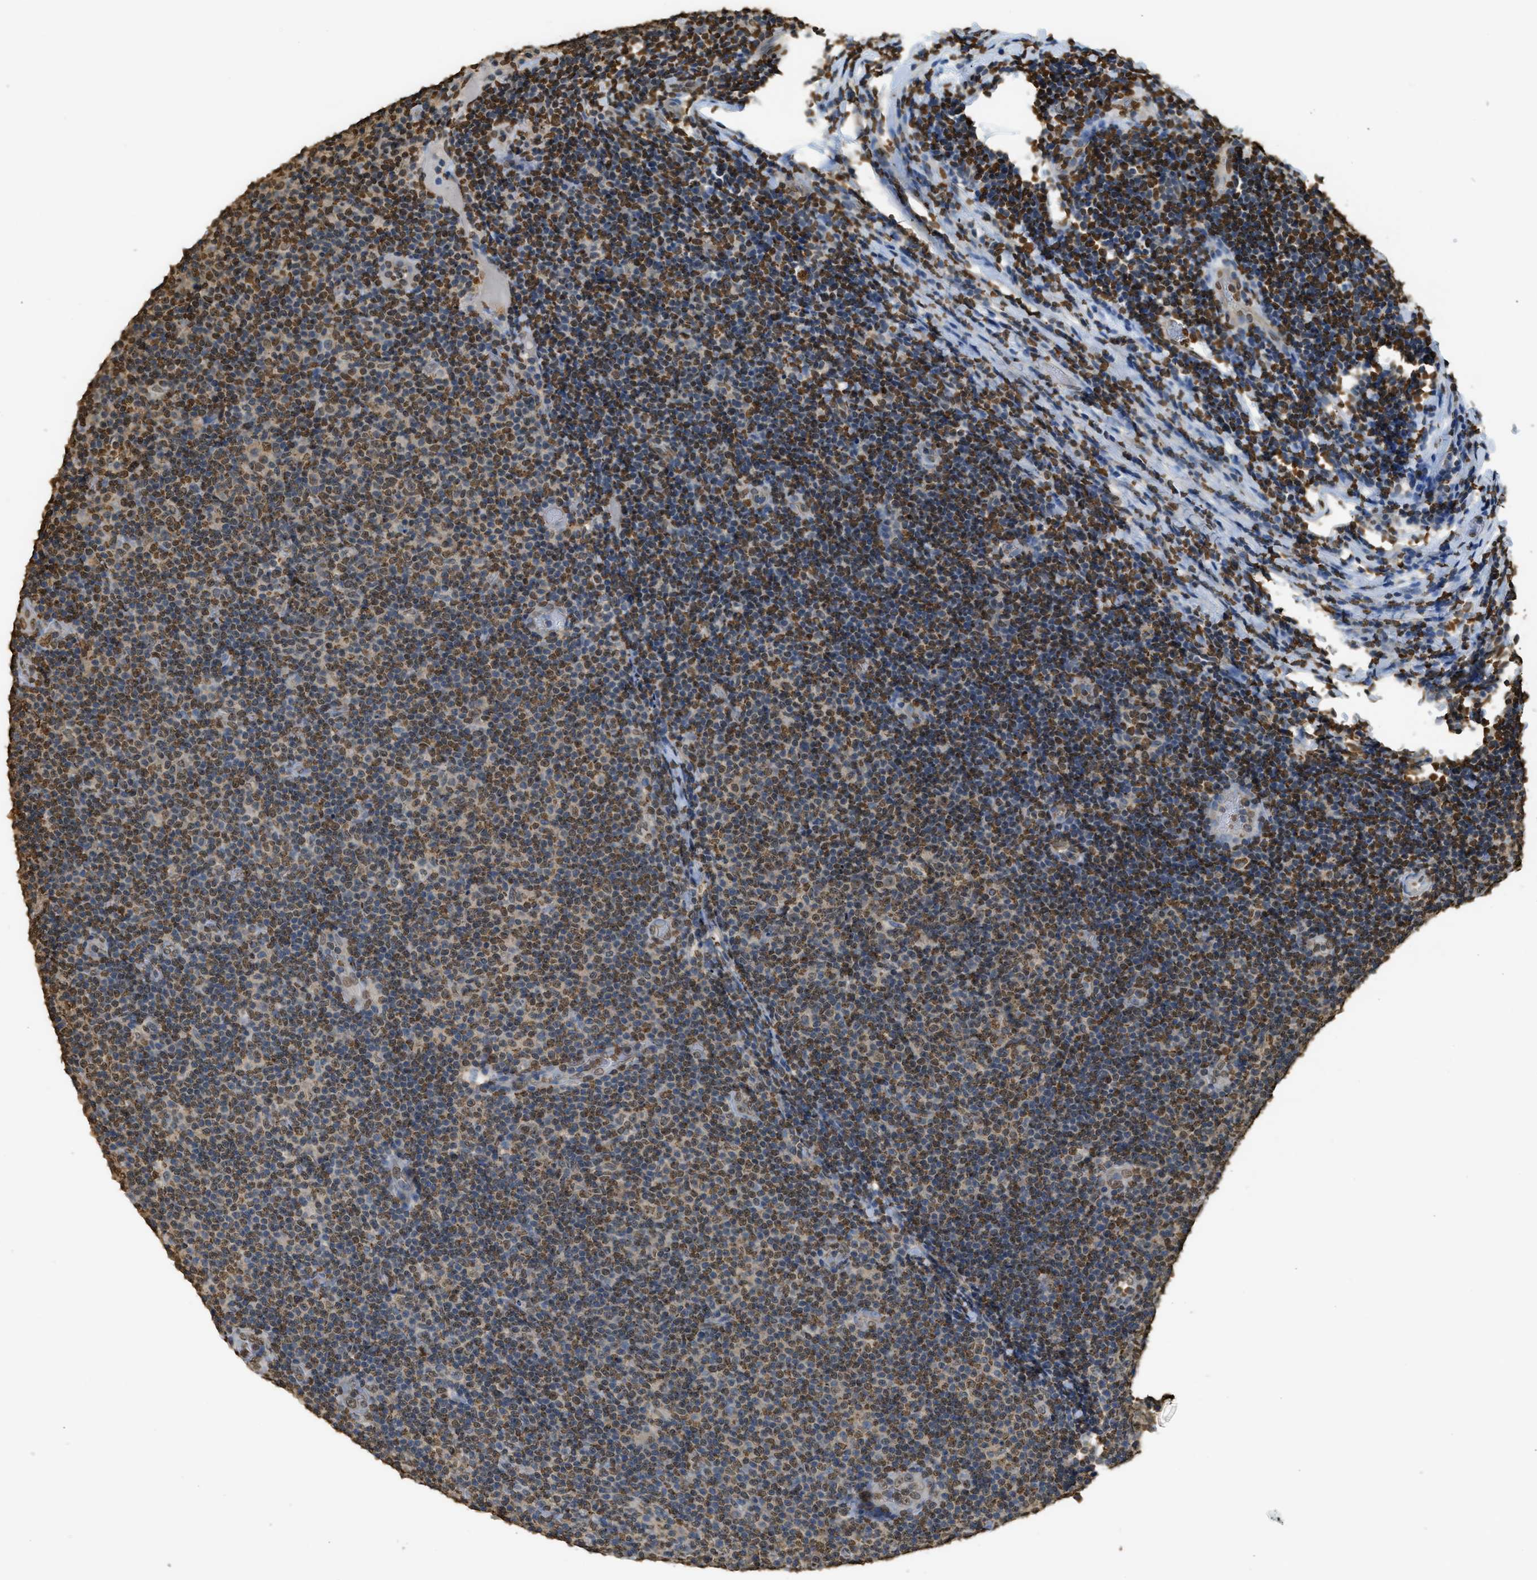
{"staining": {"intensity": "moderate", "quantity": "25%-75%", "location": "nuclear"}, "tissue": "lymphoma", "cell_type": "Tumor cells", "image_type": "cancer", "snomed": [{"axis": "morphology", "description": "Malignant lymphoma, non-Hodgkin's type, Low grade"}, {"axis": "topography", "description": "Lymph node"}], "caption": "IHC (DAB) staining of human lymphoma shows moderate nuclear protein staining in about 25%-75% of tumor cells. Nuclei are stained in blue.", "gene": "NR5A2", "patient": {"sex": "male", "age": 83}}